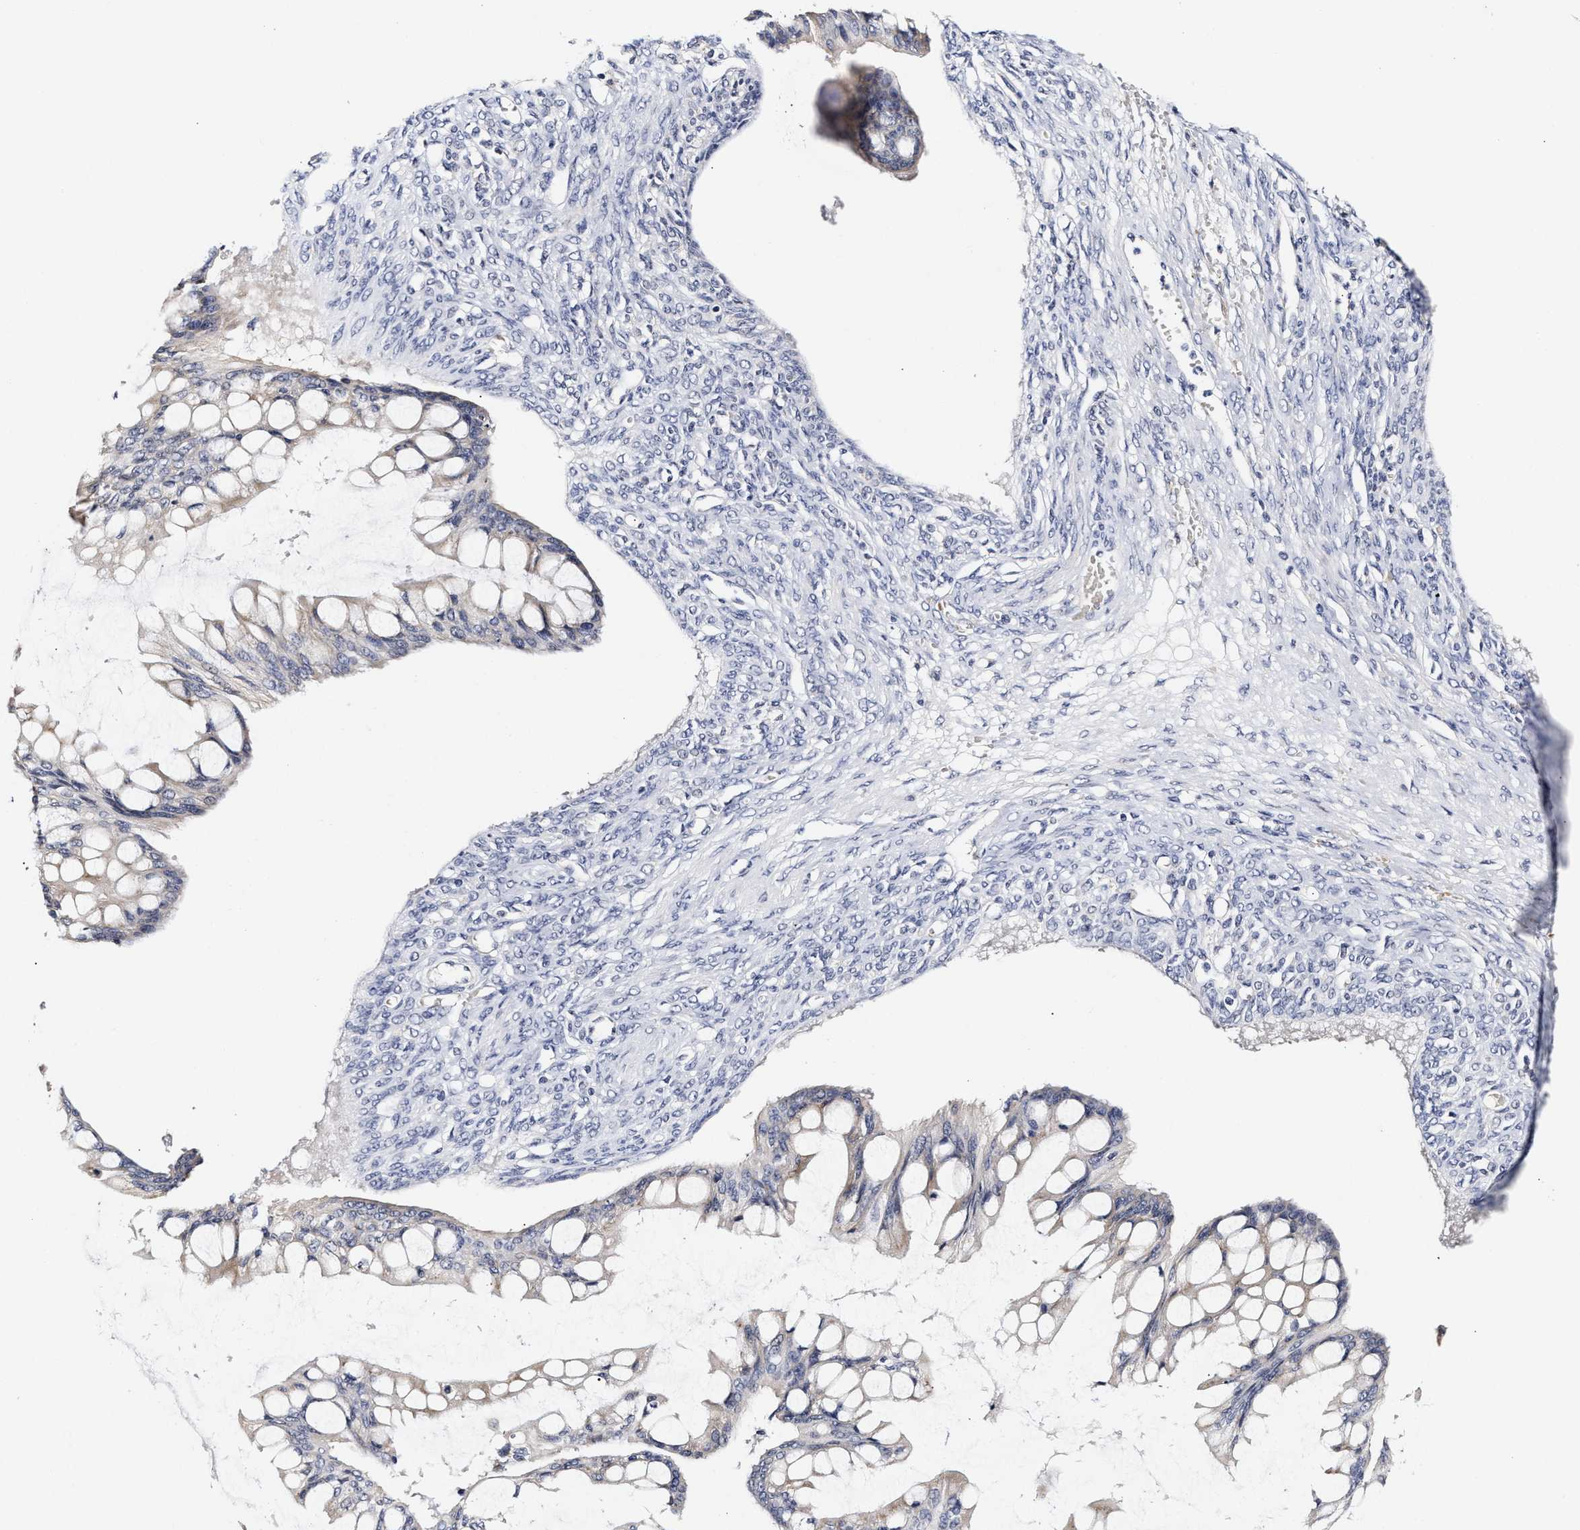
{"staining": {"intensity": "negative", "quantity": "none", "location": "none"}, "tissue": "ovarian cancer", "cell_type": "Tumor cells", "image_type": "cancer", "snomed": [{"axis": "morphology", "description": "Cystadenocarcinoma, mucinous, NOS"}, {"axis": "topography", "description": "Ovary"}], "caption": "IHC micrograph of mucinous cystadenocarcinoma (ovarian) stained for a protein (brown), which shows no staining in tumor cells. Brightfield microscopy of immunohistochemistry (IHC) stained with DAB (3,3'-diaminobenzidine) (brown) and hematoxylin (blue), captured at high magnification.", "gene": "RINT1", "patient": {"sex": "female", "age": 73}}